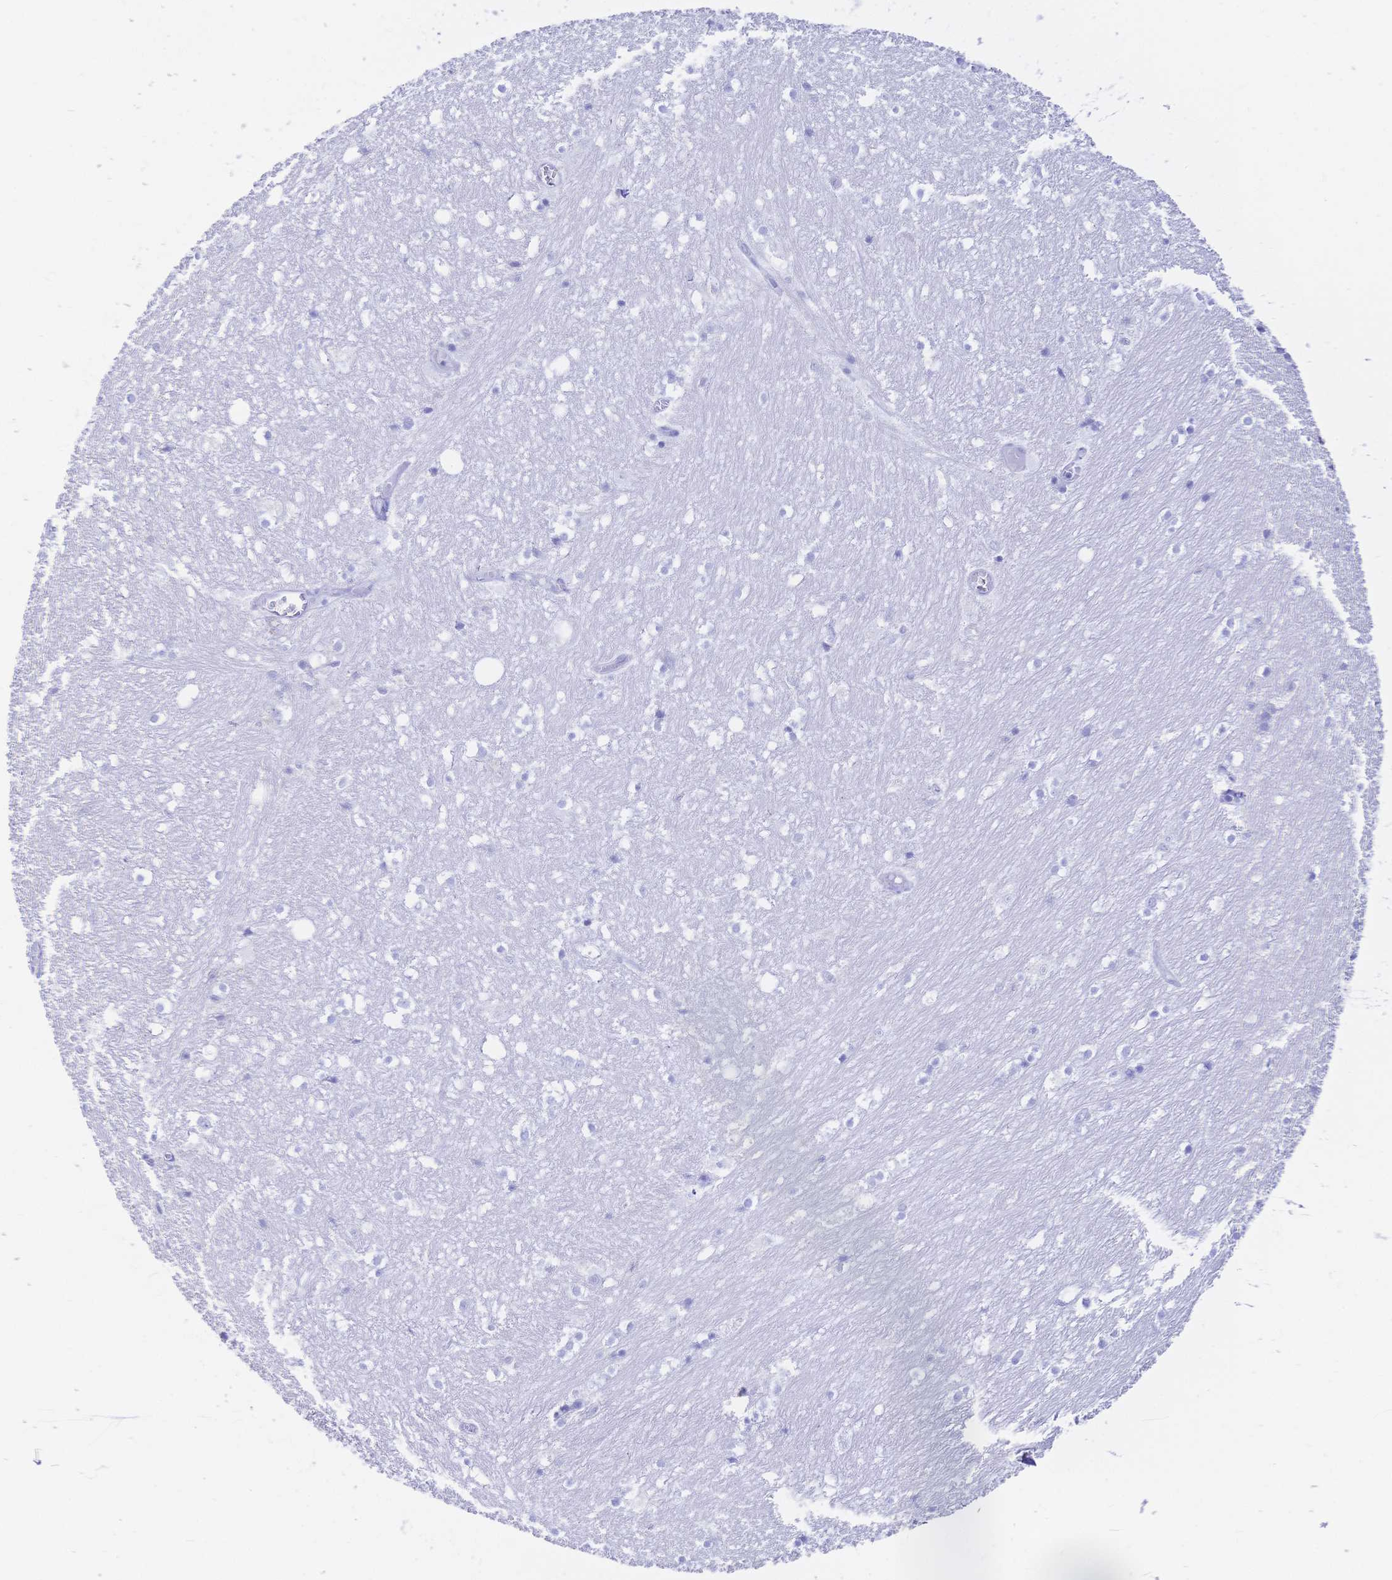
{"staining": {"intensity": "negative", "quantity": "none", "location": "none"}, "tissue": "hippocampus", "cell_type": "Glial cells", "image_type": "normal", "snomed": [{"axis": "morphology", "description": "Normal tissue, NOS"}, {"axis": "topography", "description": "Hippocampus"}], "caption": "This image is of normal hippocampus stained with immunohistochemistry to label a protein in brown with the nuclei are counter-stained blue. There is no positivity in glial cells.", "gene": "UMOD", "patient": {"sex": "female", "age": 52}}